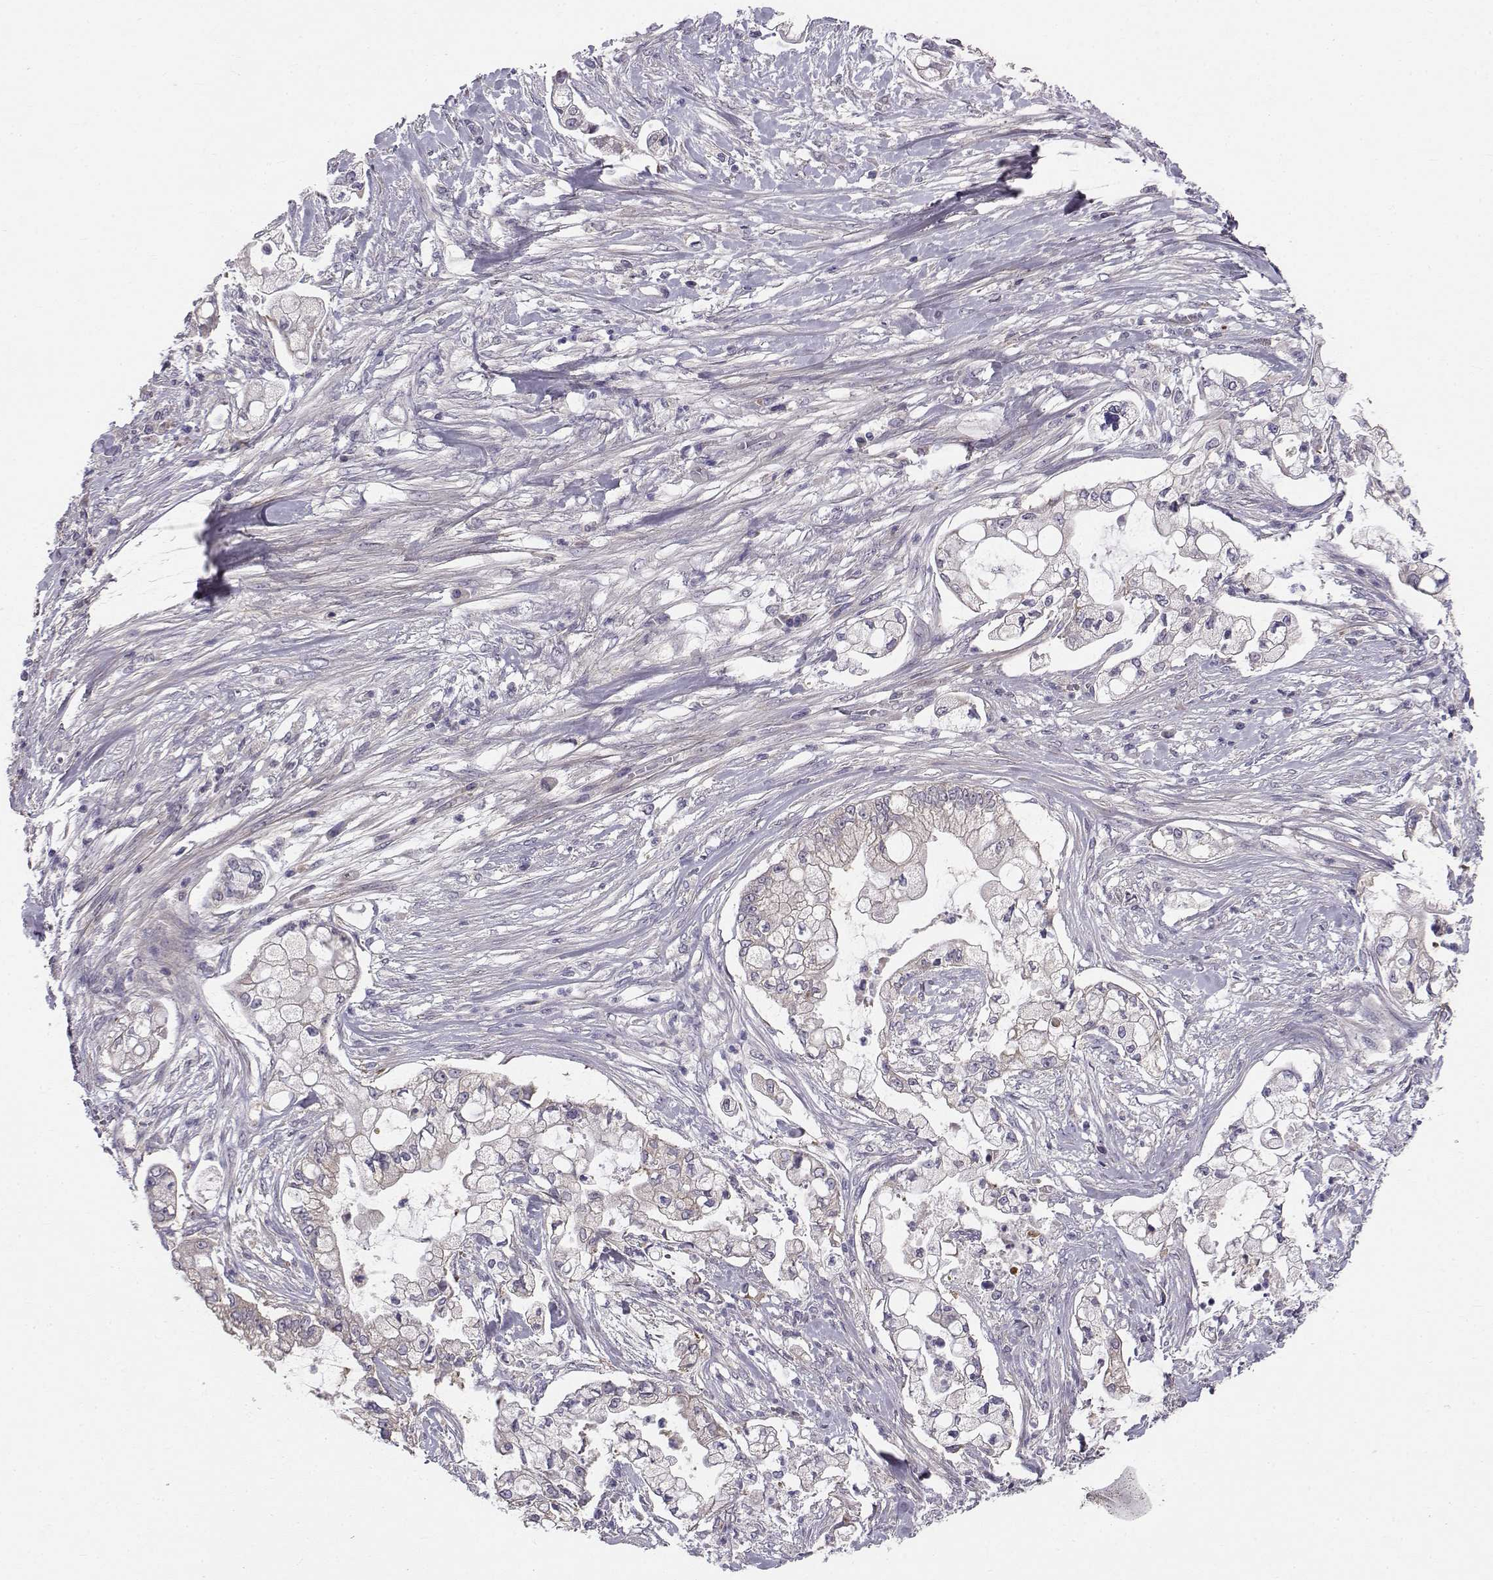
{"staining": {"intensity": "weak", "quantity": "25%-75%", "location": "cytoplasmic/membranous"}, "tissue": "pancreatic cancer", "cell_type": "Tumor cells", "image_type": "cancer", "snomed": [{"axis": "morphology", "description": "Adenocarcinoma, NOS"}, {"axis": "topography", "description": "Pancreas"}], "caption": "Pancreatic cancer (adenocarcinoma) stained for a protein (brown) reveals weak cytoplasmic/membranous positive positivity in about 25%-75% of tumor cells.", "gene": "PEX5L", "patient": {"sex": "female", "age": 69}}